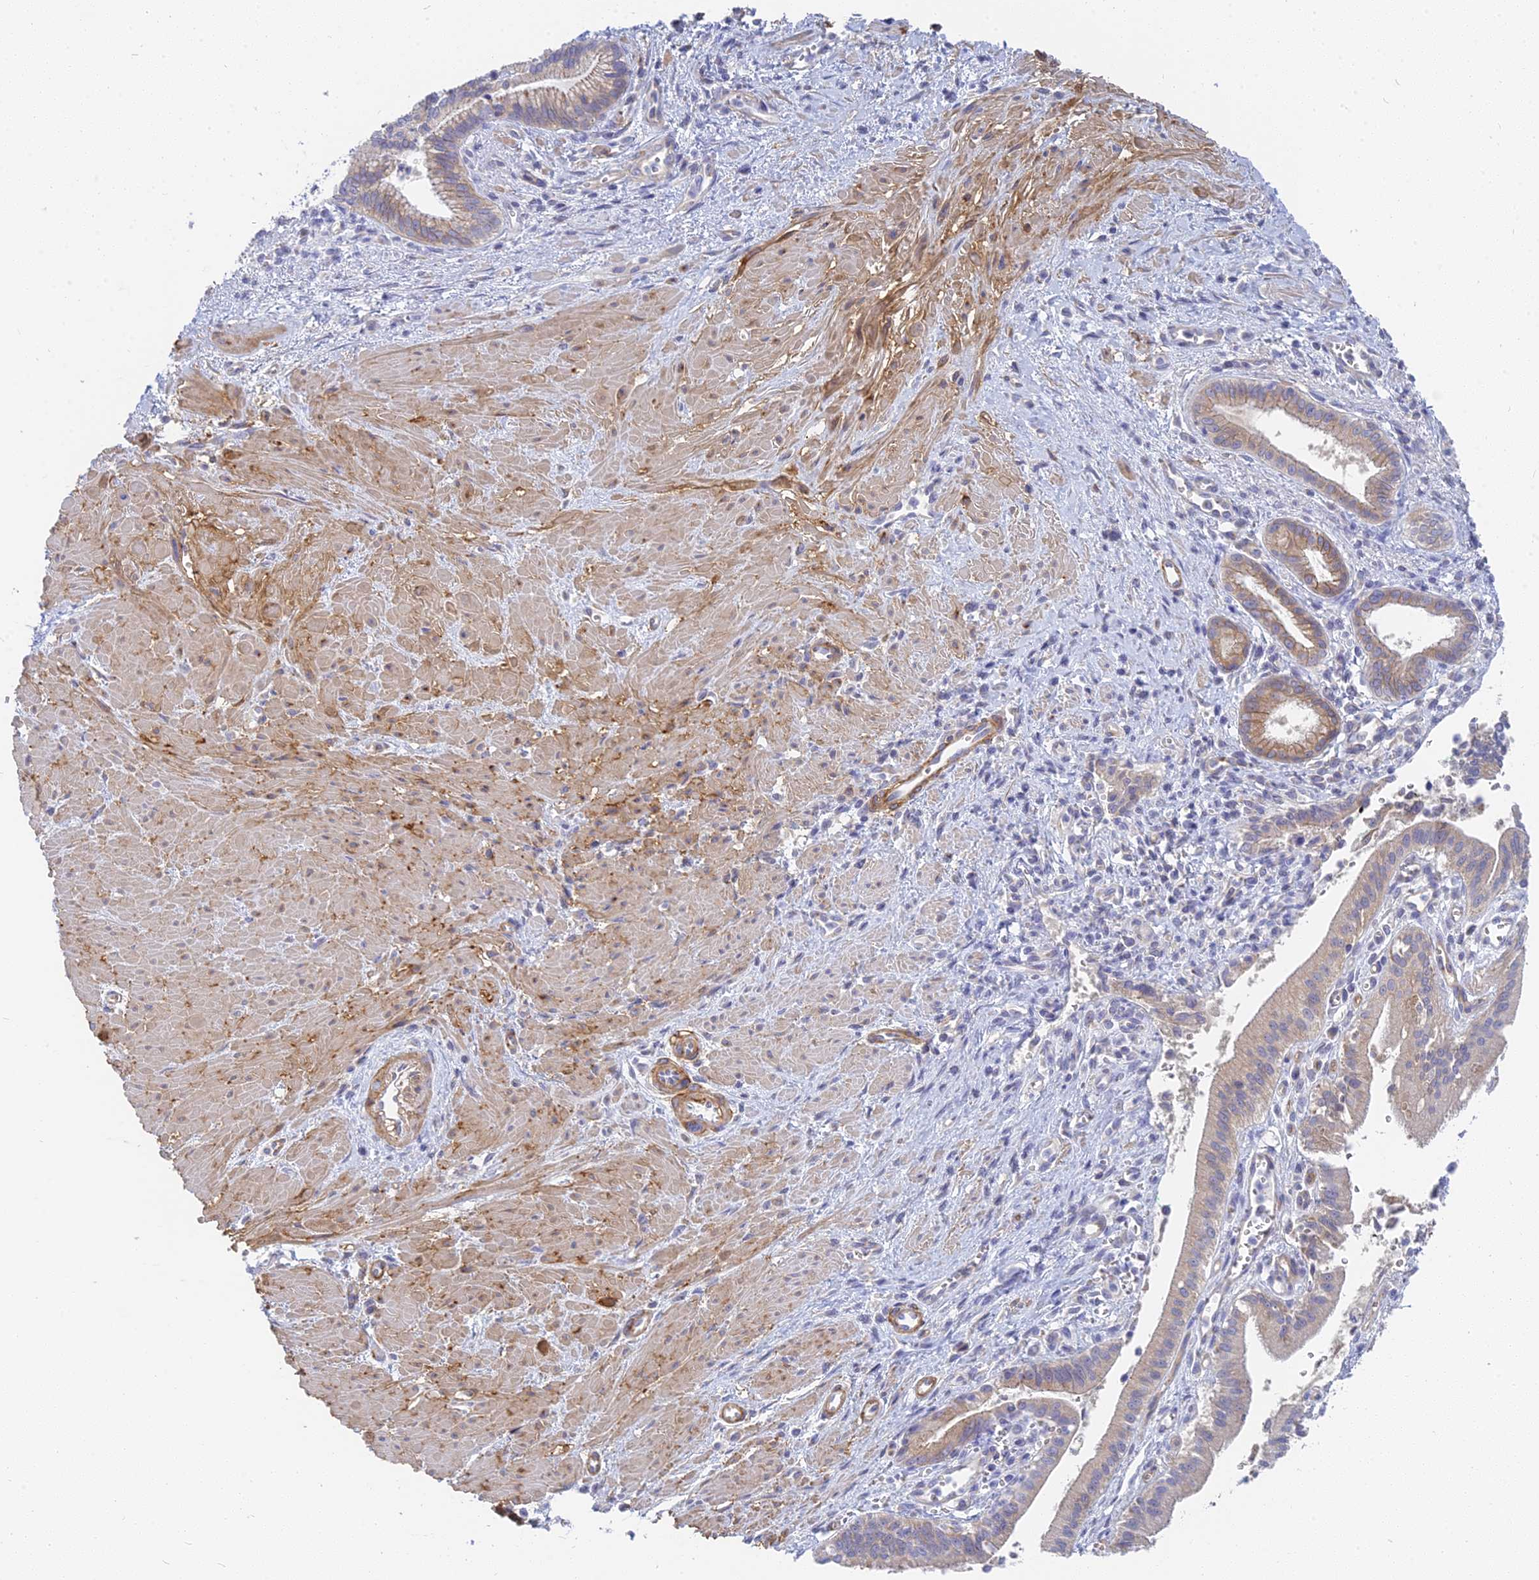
{"staining": {"intensity": "weak", "quantity": ">75%", "location": "cytoplasmic/membranous"}, "tissue": "pancreatic cancer", "cell_type": "Tumor cells", "image_type": "cancer", "snomed": [{"axis": "morphology", "description": "Adenocarcinoma, NOS"}, {"axis": "topography", "description": "Pancreas"}], "caption": "Protein staining shows weak cytoplasmic/membranous positivity in approximately >75% of tumor cells in adenocarcinoma (pancreatic).", "gene": "MRPL15", "patient": {"sex": "male", "age": 78}}